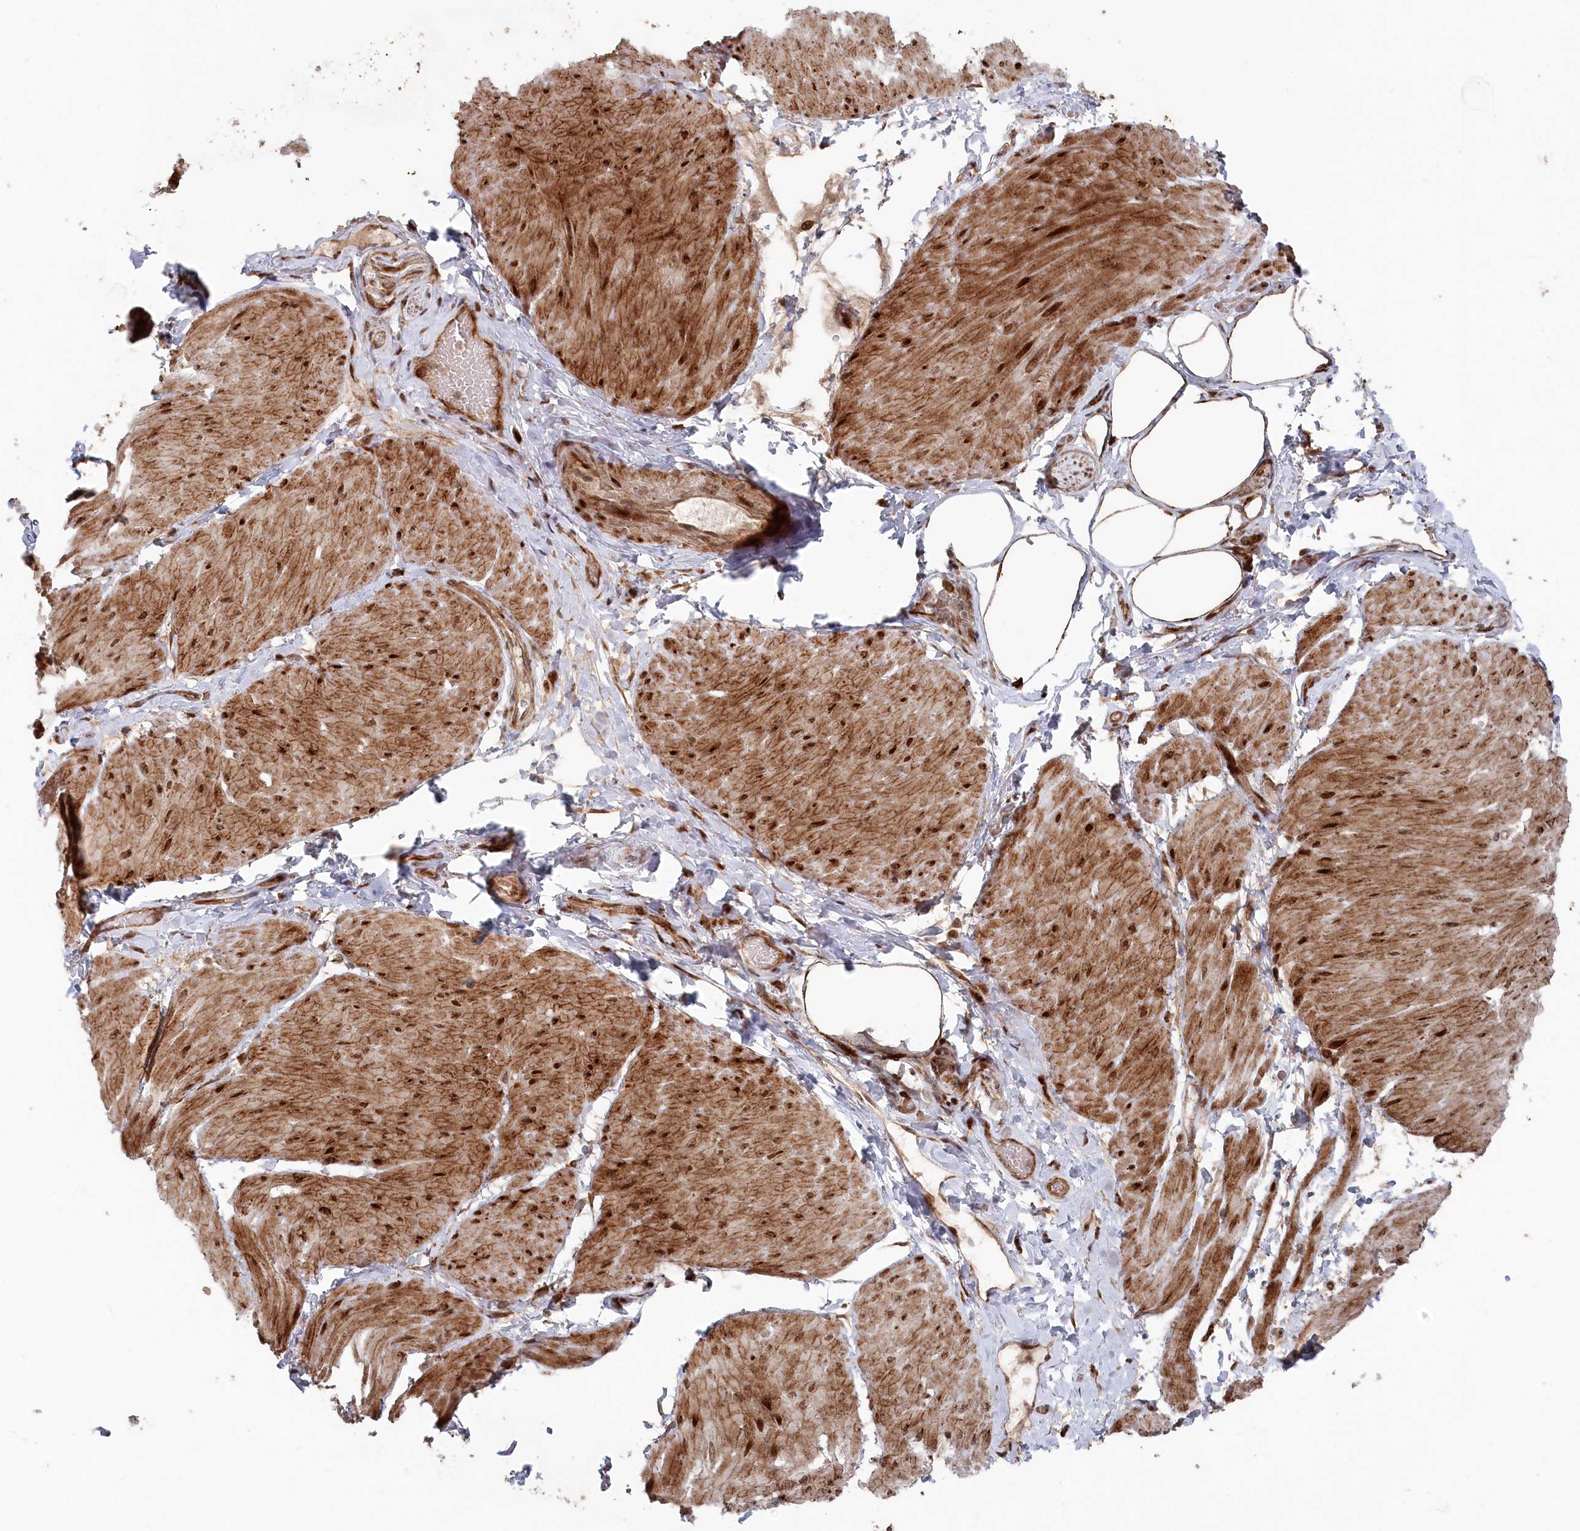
{"staining": {"intensity": "moderate", "quantity": ">75%", "location": "cytoplasmic/membranous,nuclear"}, "tissue": "smooth muscle", "cell_type": "Smooth muscle cells", "image_type": "normal", "snomed": [{"axis": "morphology", "description": "Urothelial carcinoma, High grade"}, {"axis": "topography", "description": "Urinary bladder"}], "caption": "Moderate cytoplasmic/membranous,nuclear expression is identified in about >75% of smooth muscle cells in benign smooth muscle.", "gene": "POLR3A", "patient": {"sex": "male", "age": 46}}